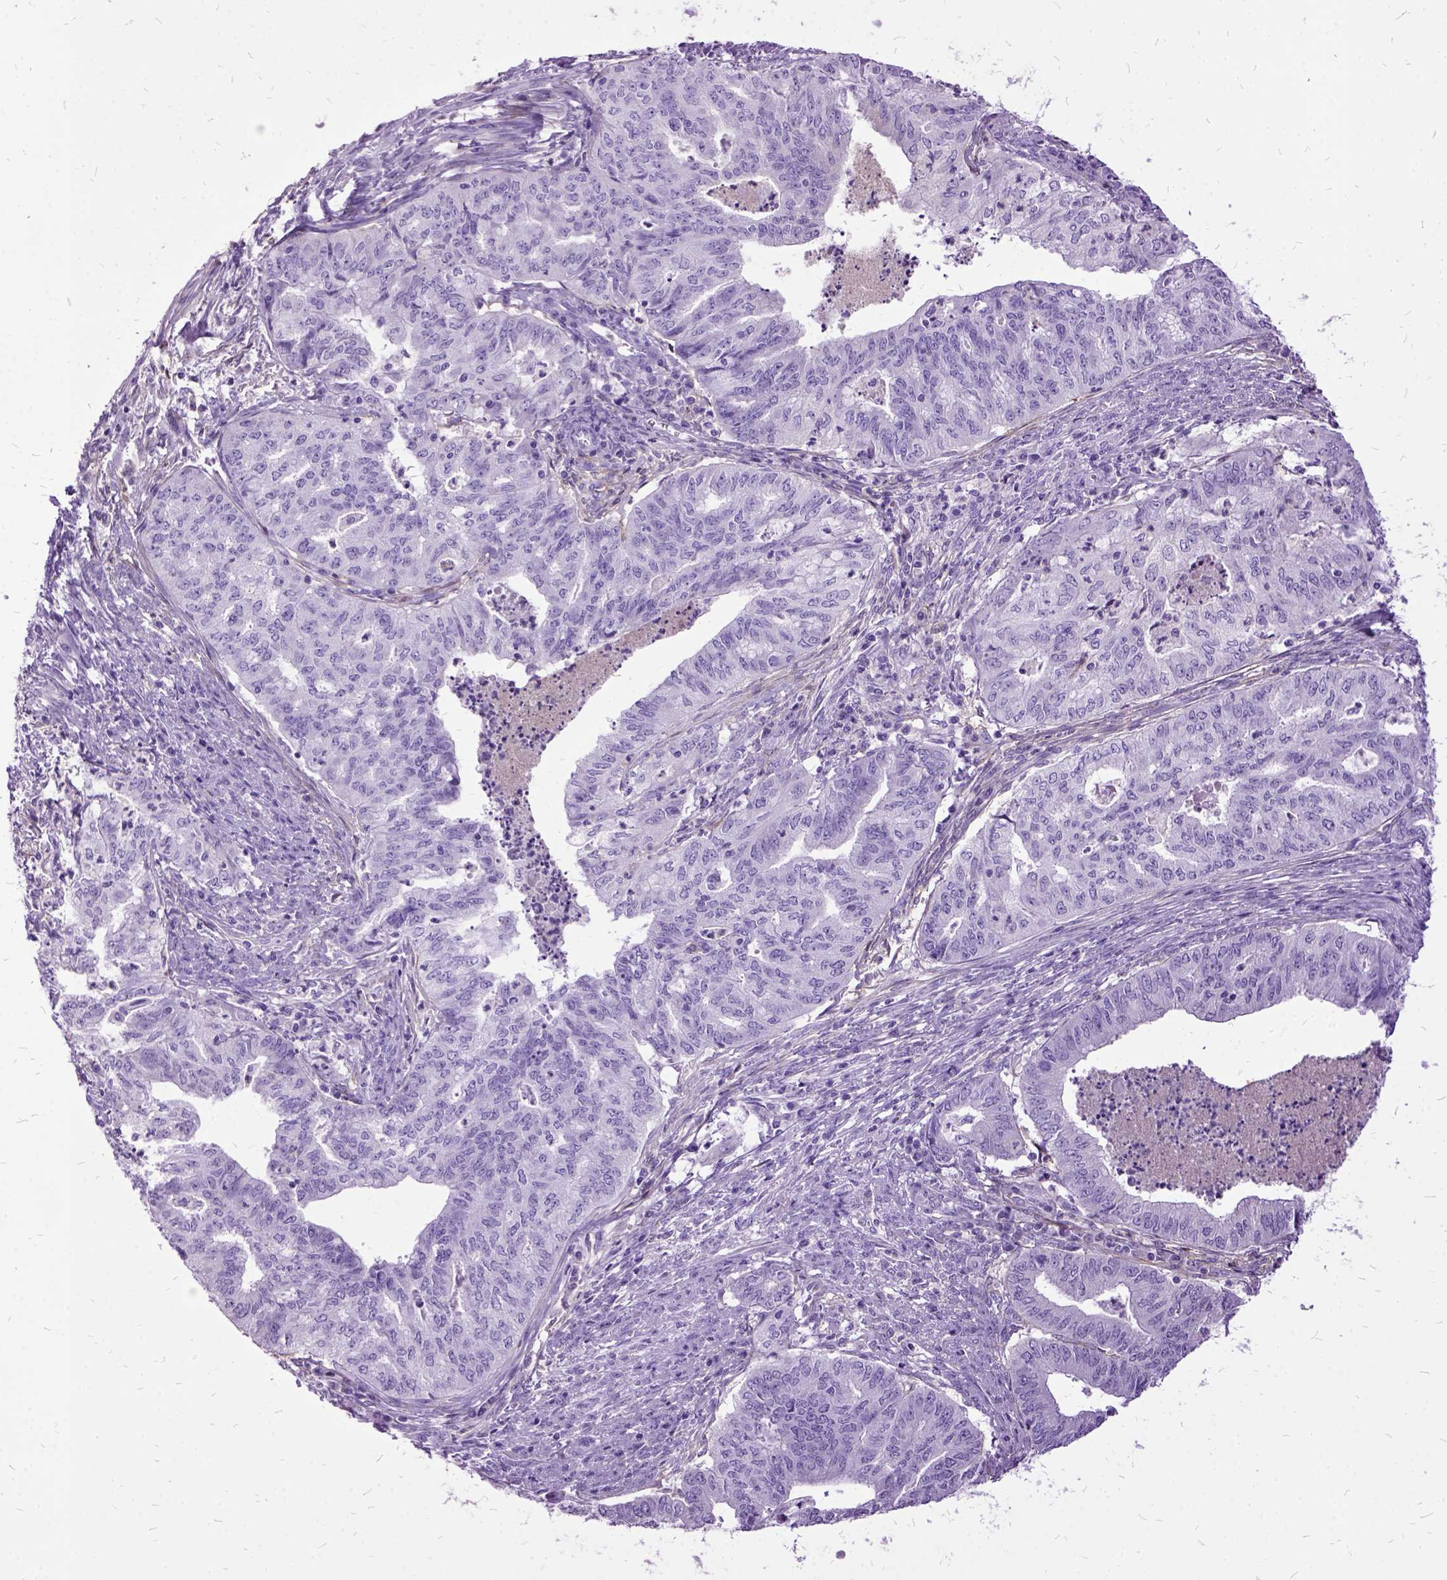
{"staining": {"intensity": "negative", "quantity": "none", "location": "none"}, "tissue": "endometrial cancer", "cell_type": "Tumor cells", "image_type": "cancer", "snomed": [{"axis": "morphology", "description": "Adenocarcinoma, NOS"}, {"axis": "topography", "description": "Endometrium"}], "caption": "A high-resolution histopathology image shows immunohistochemistry staining of endometrial cancer, which shows no significant positivity in tumor cells.", "gene": "MME", "patient": {"sex": "female", "age": 79}}